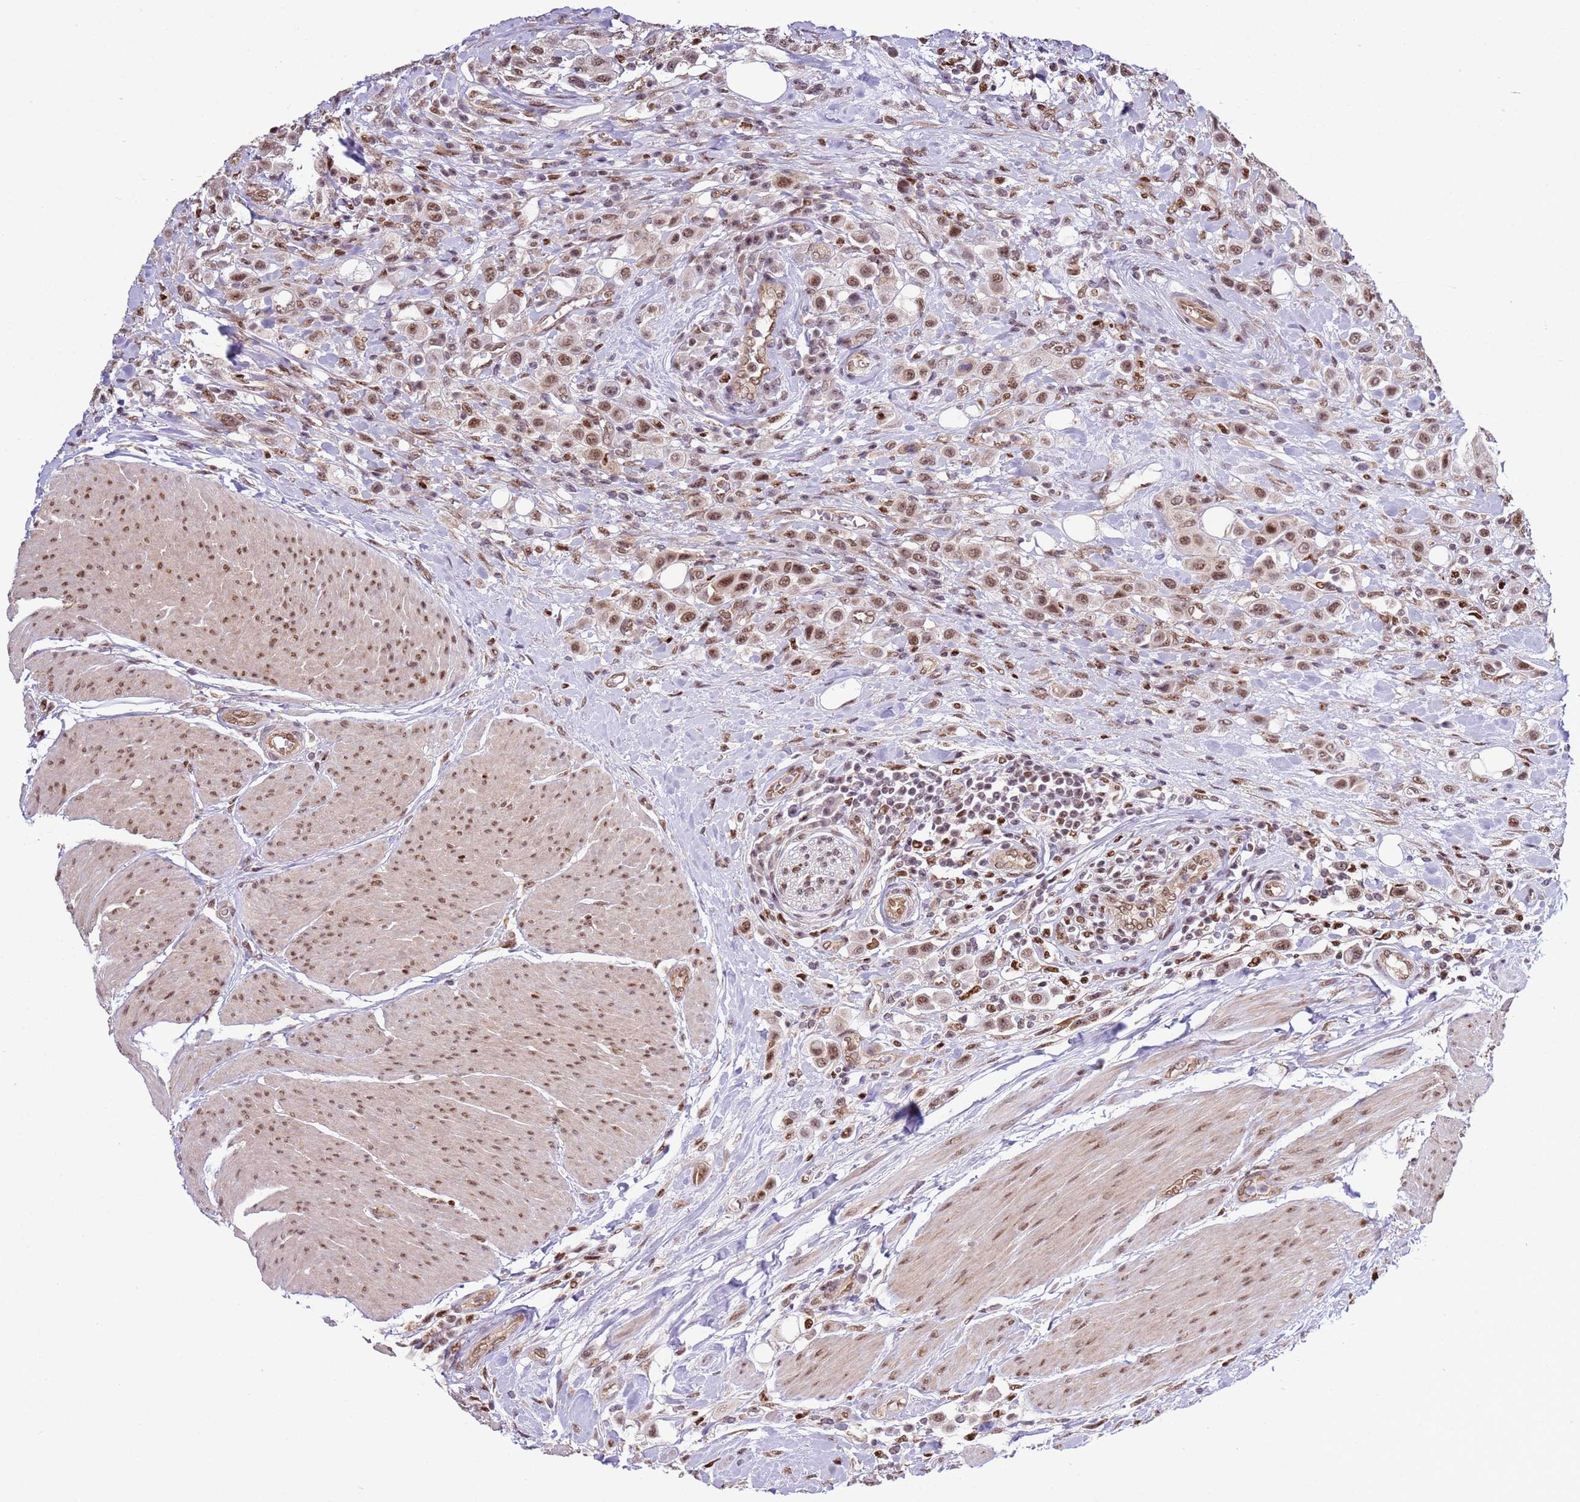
{"staining": {"intensity": "moderate", "quantity": ">75%", "location": "nuclear"}, "tissue": "urothelial cancer", "cell_type": "Tumor cells", "image_type": "cancer", "snomed": [{"axis": "morphology", "description": "Urothelial carcinoma, High grade"}, {"axis": "topography", "description": "Urinary bladder"}], "caption": "A photomicrograph of high-grade urothelial carcinoma stained for a protein exhibits moderate nuclear brown staining in tumor cells. The protein is stained brown, and the nuclei are stained in blue (DAB (3,3'-diaminobenzidine) IHC with brightfield microscopy, high magnification).", "gene": "PRPF6", "patient": {"sex": "male", "age": 50}}